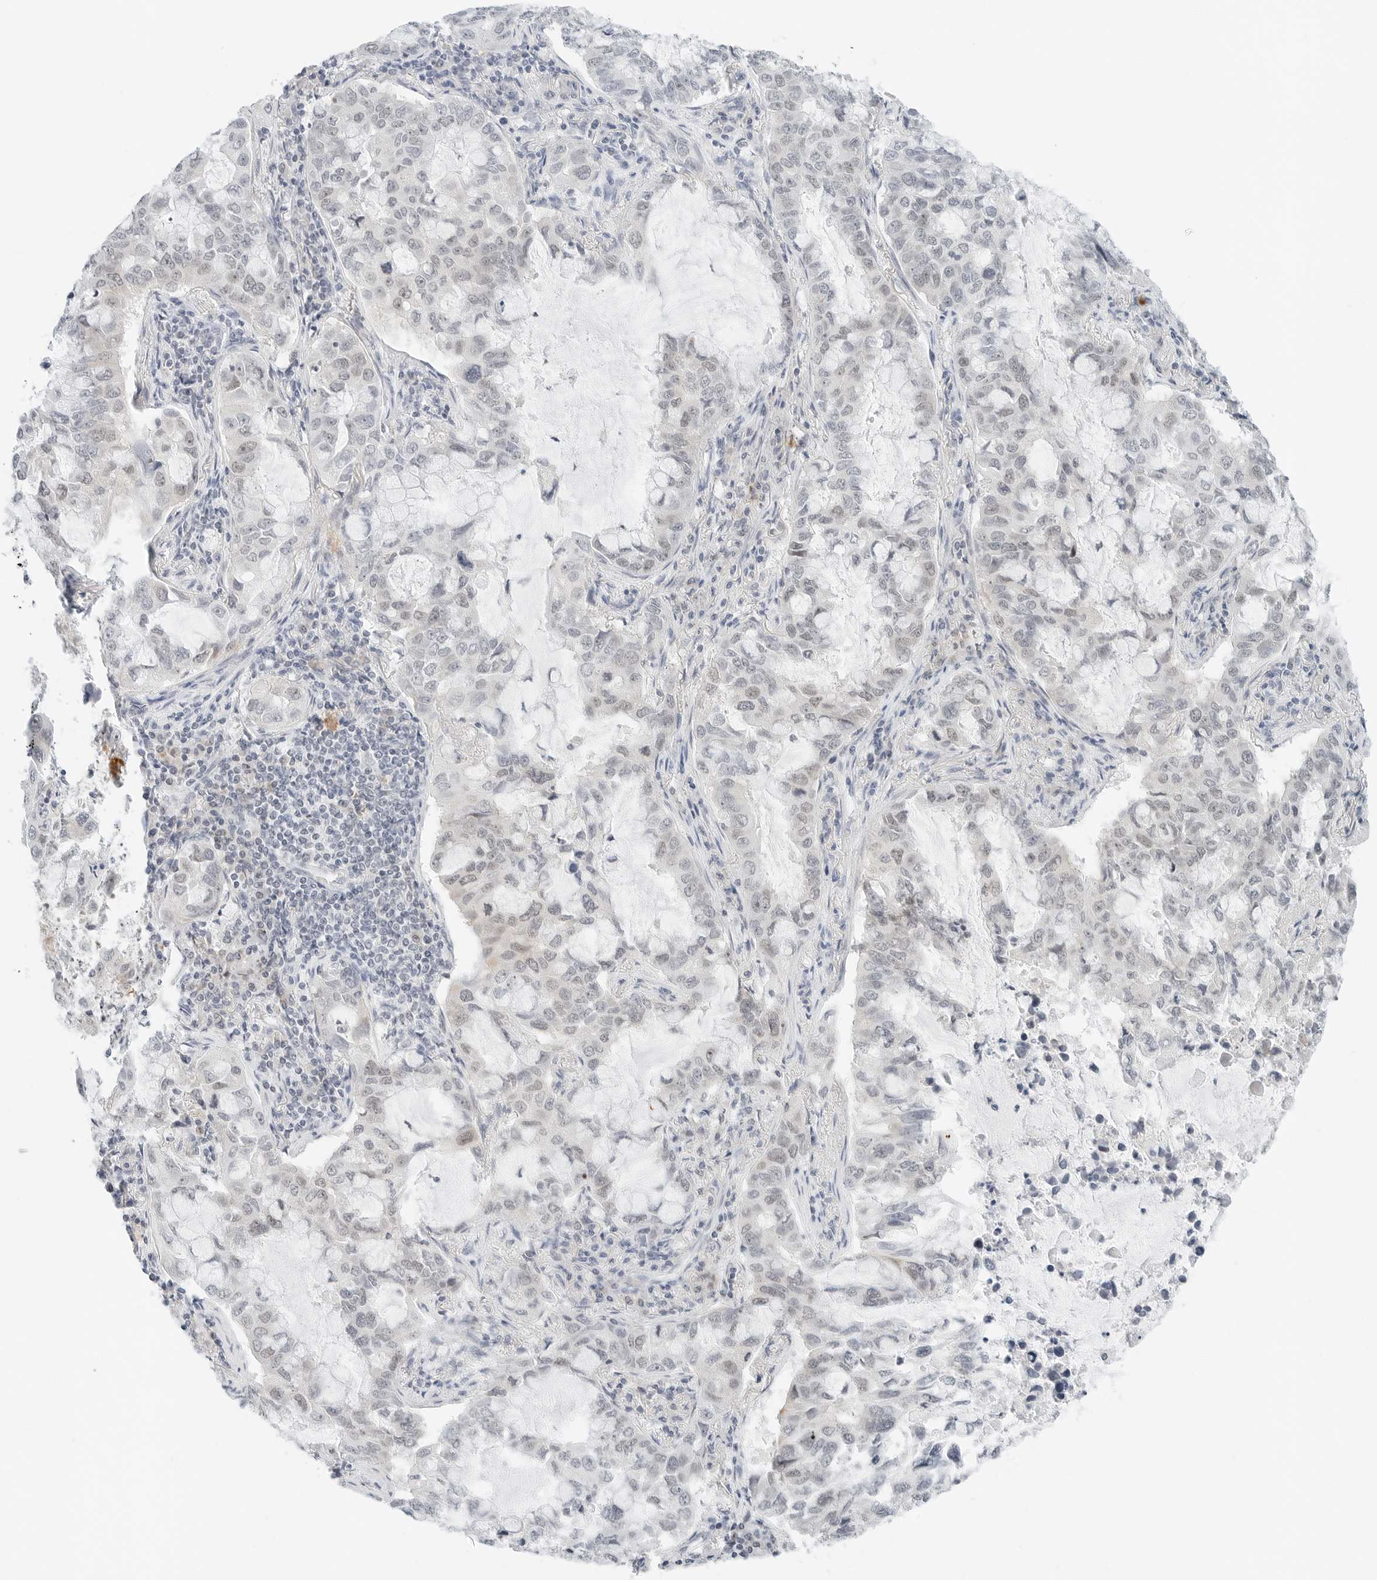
{"staining": {"intensity": "negative", "quantity": "none", "location": "none"}, "tissue": "lung cancer", "cell_type": "Tumor cells", "image_type": "cancer", "snomed": [{"axis": "morphology", "description": "Adenocarcinoma, NOS"}, {"axis": "topography", "description": "Lung"}], "caption": "Tumor cells show no significant staining in lung cancer (adenocarcinoma).", "gene": "CCSAP", "patient": {"sex": "male", "age": 64}}